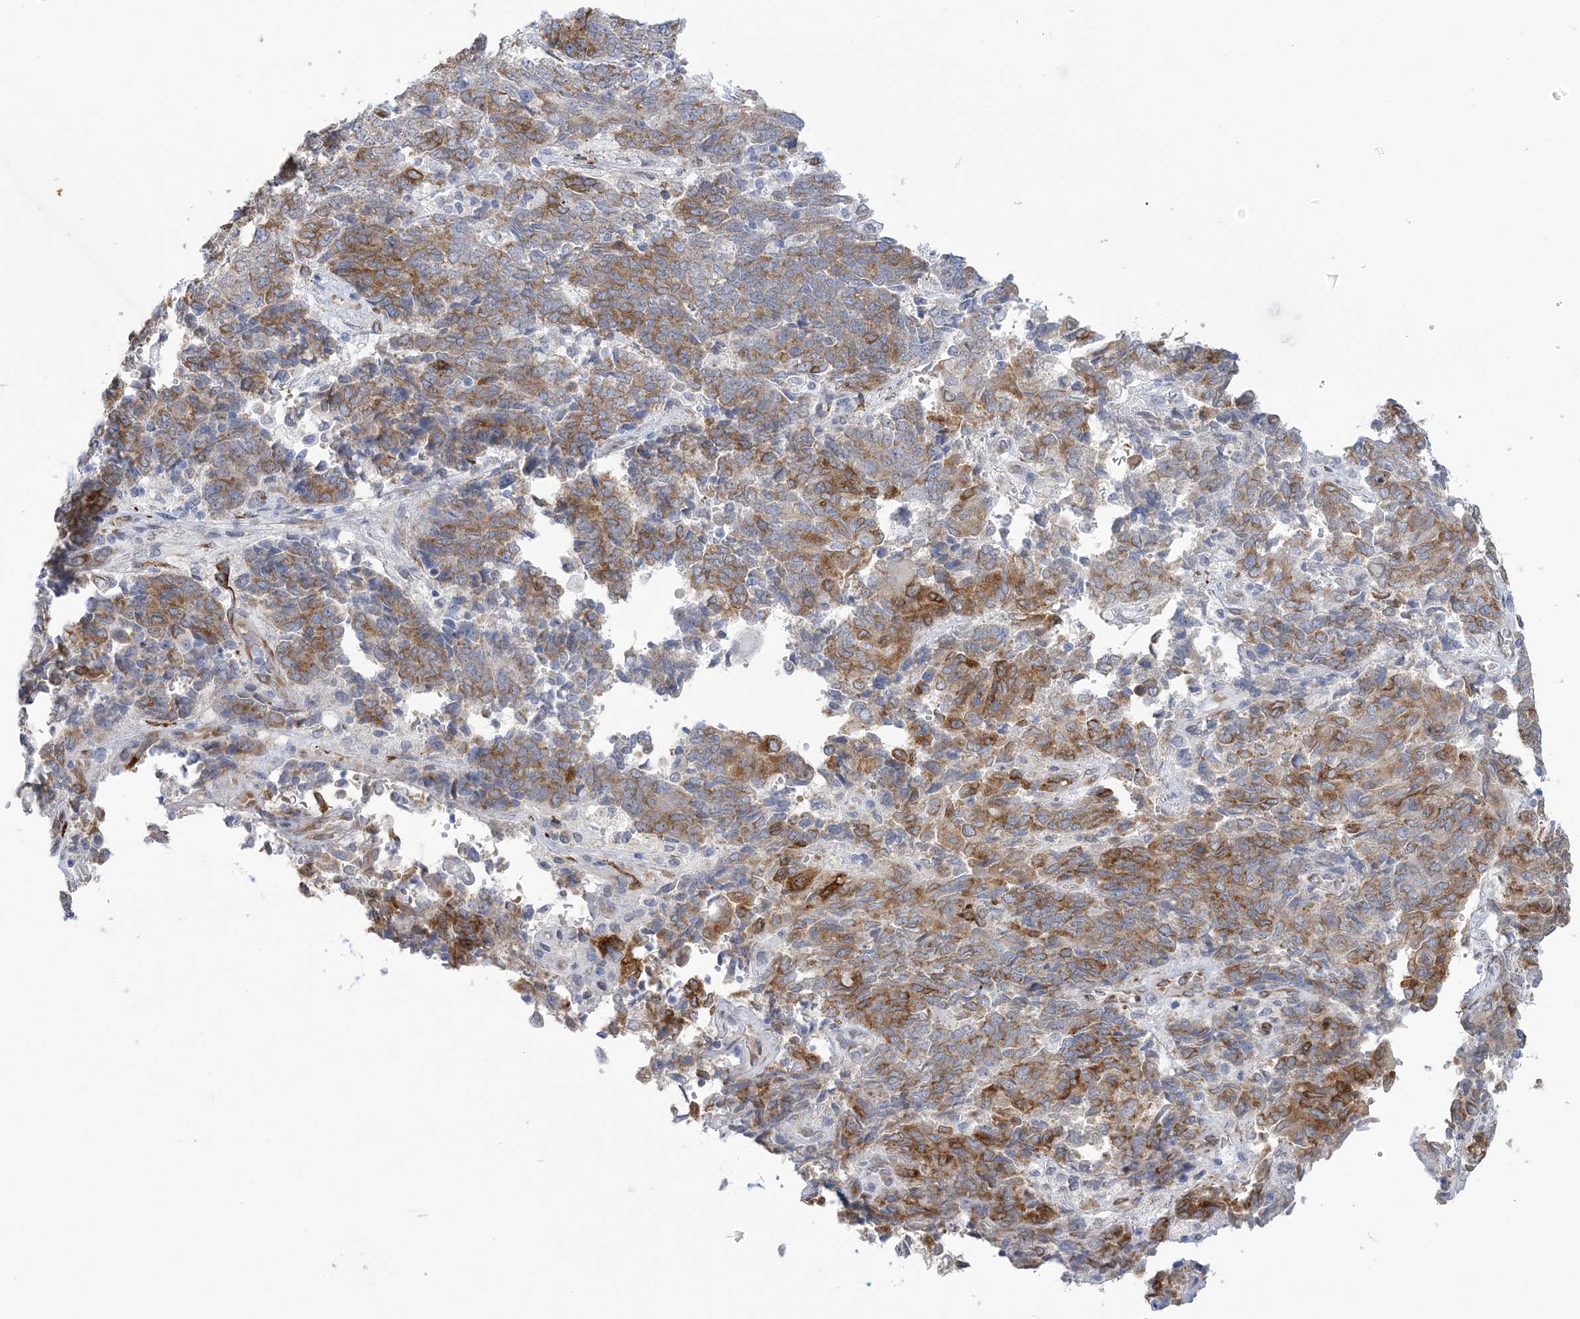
{"staining": {"intensity": "moderate", "quantity": ">75%", "location": "cytoplasmic/membranous"}, "tissue": "endometrial cancer", "cell_type": "Tumor cells", "image_type": "cancer", "snomed": [{"axis": "morphology", "description": "Adenocarcinoma, NOS"}, {"axis": "topography", "description": "Endometrium"}], "caption": "Moderate cytoplasmic/membranous staining is present in about >75% of tumor cells in endometrial adenocarcinoma.", "gene": "PLEKHG4B", "patient": {"sex": "female", "age": 80}}